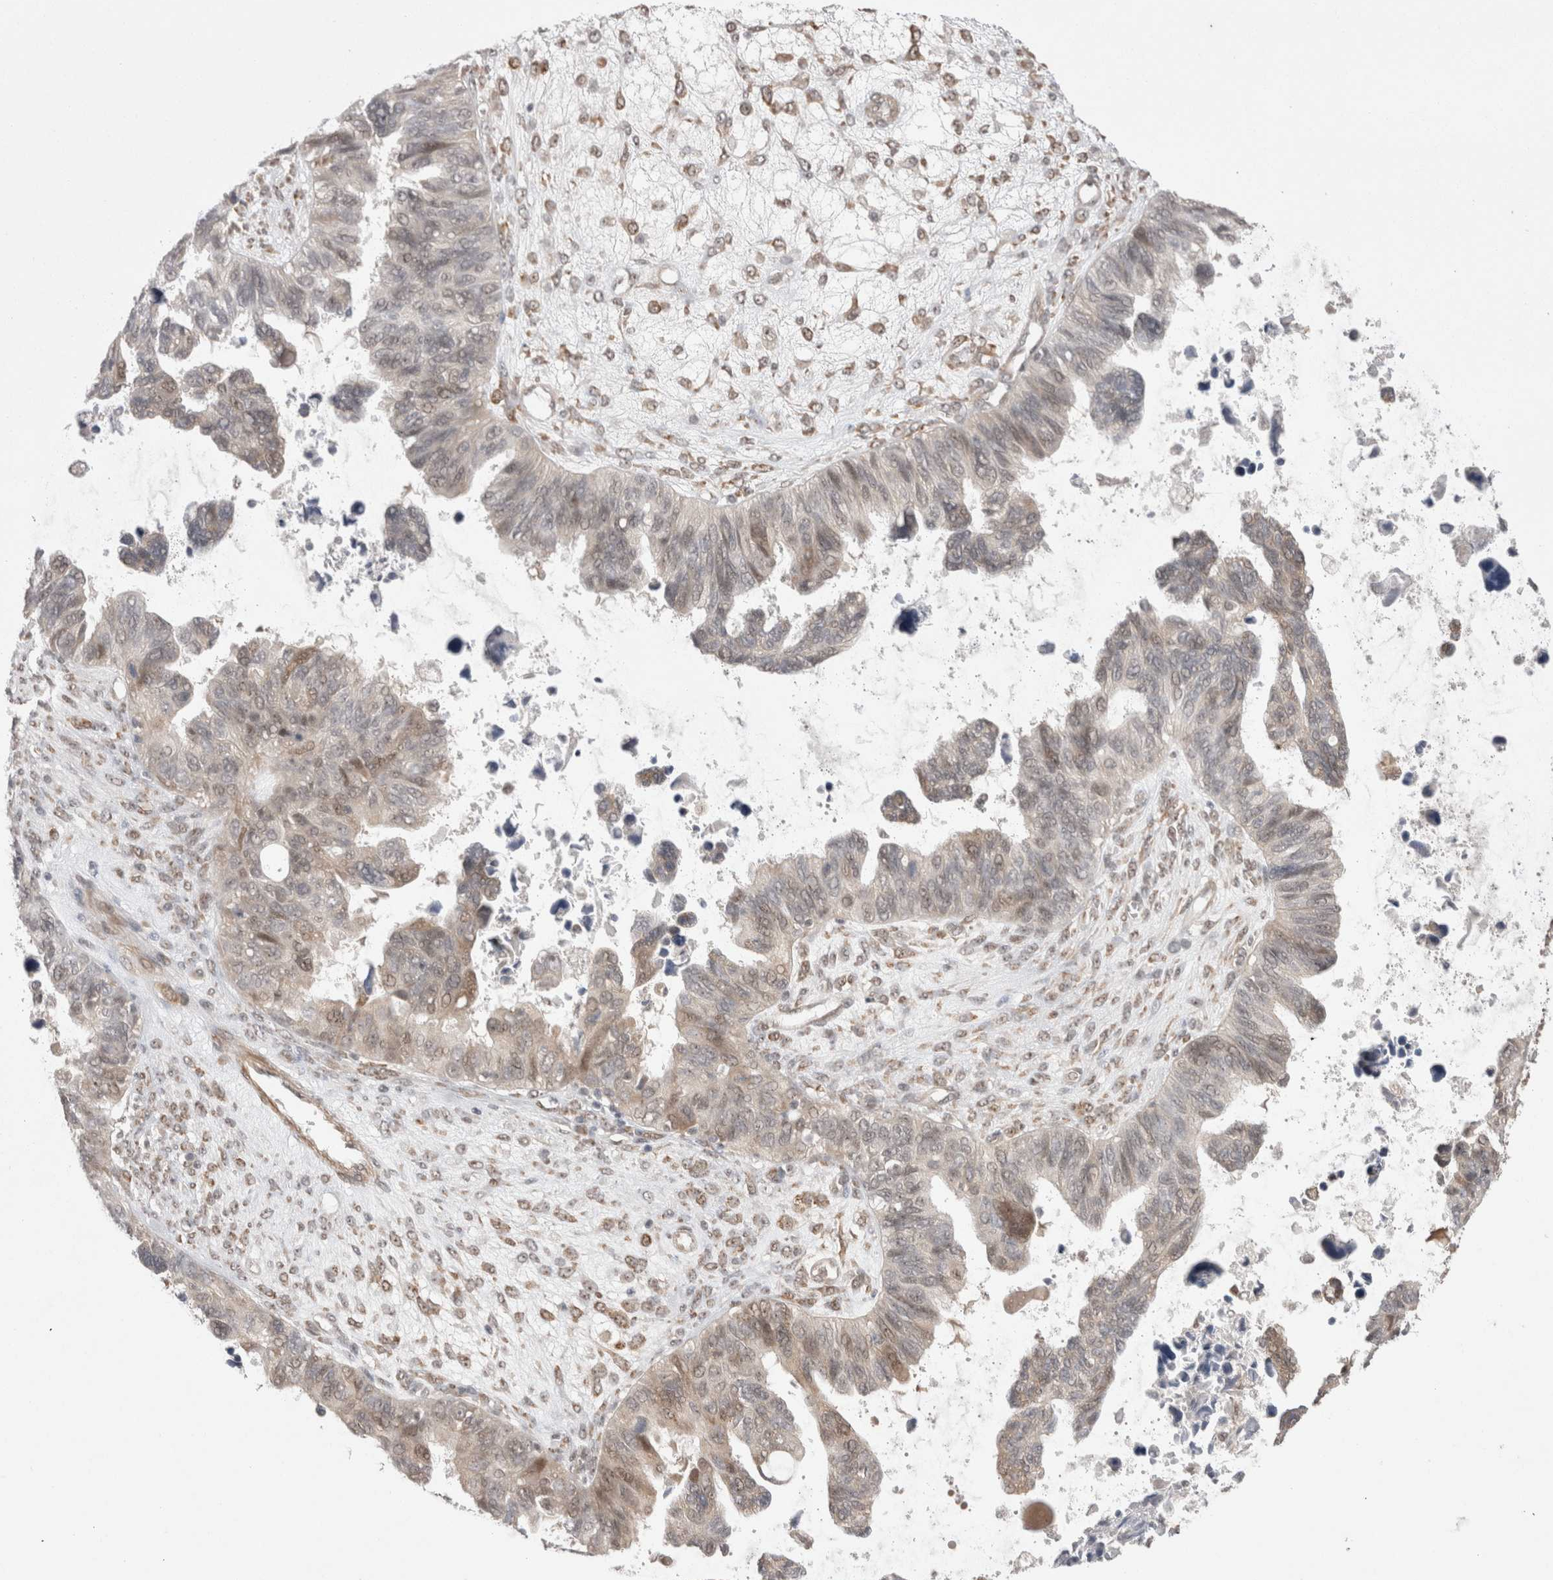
{"staining": {"intensity": "weak", "quantity": "25%-75%", "location": "cytoplasmic/membranous,nuclear"}, "tissue": "ovarian cancer", "cell_type": "Tumor cells", "image_type": "cancer", "snomed": [{"axis": "morphology", "description": "Cystadenocarcinoma, serous, NOS"}, {"axis": "topography", "description": "Ovary"}], "caption": "Protein positivity by immunohistochemistry (IHC) exhibits weak cytoplasmic/membranous and nuclear expression in about 25%-75% of tumor cells in ovarian cancer.", "gene": "EXOSC4", "patient": {"sex": "female", "age": 79}}